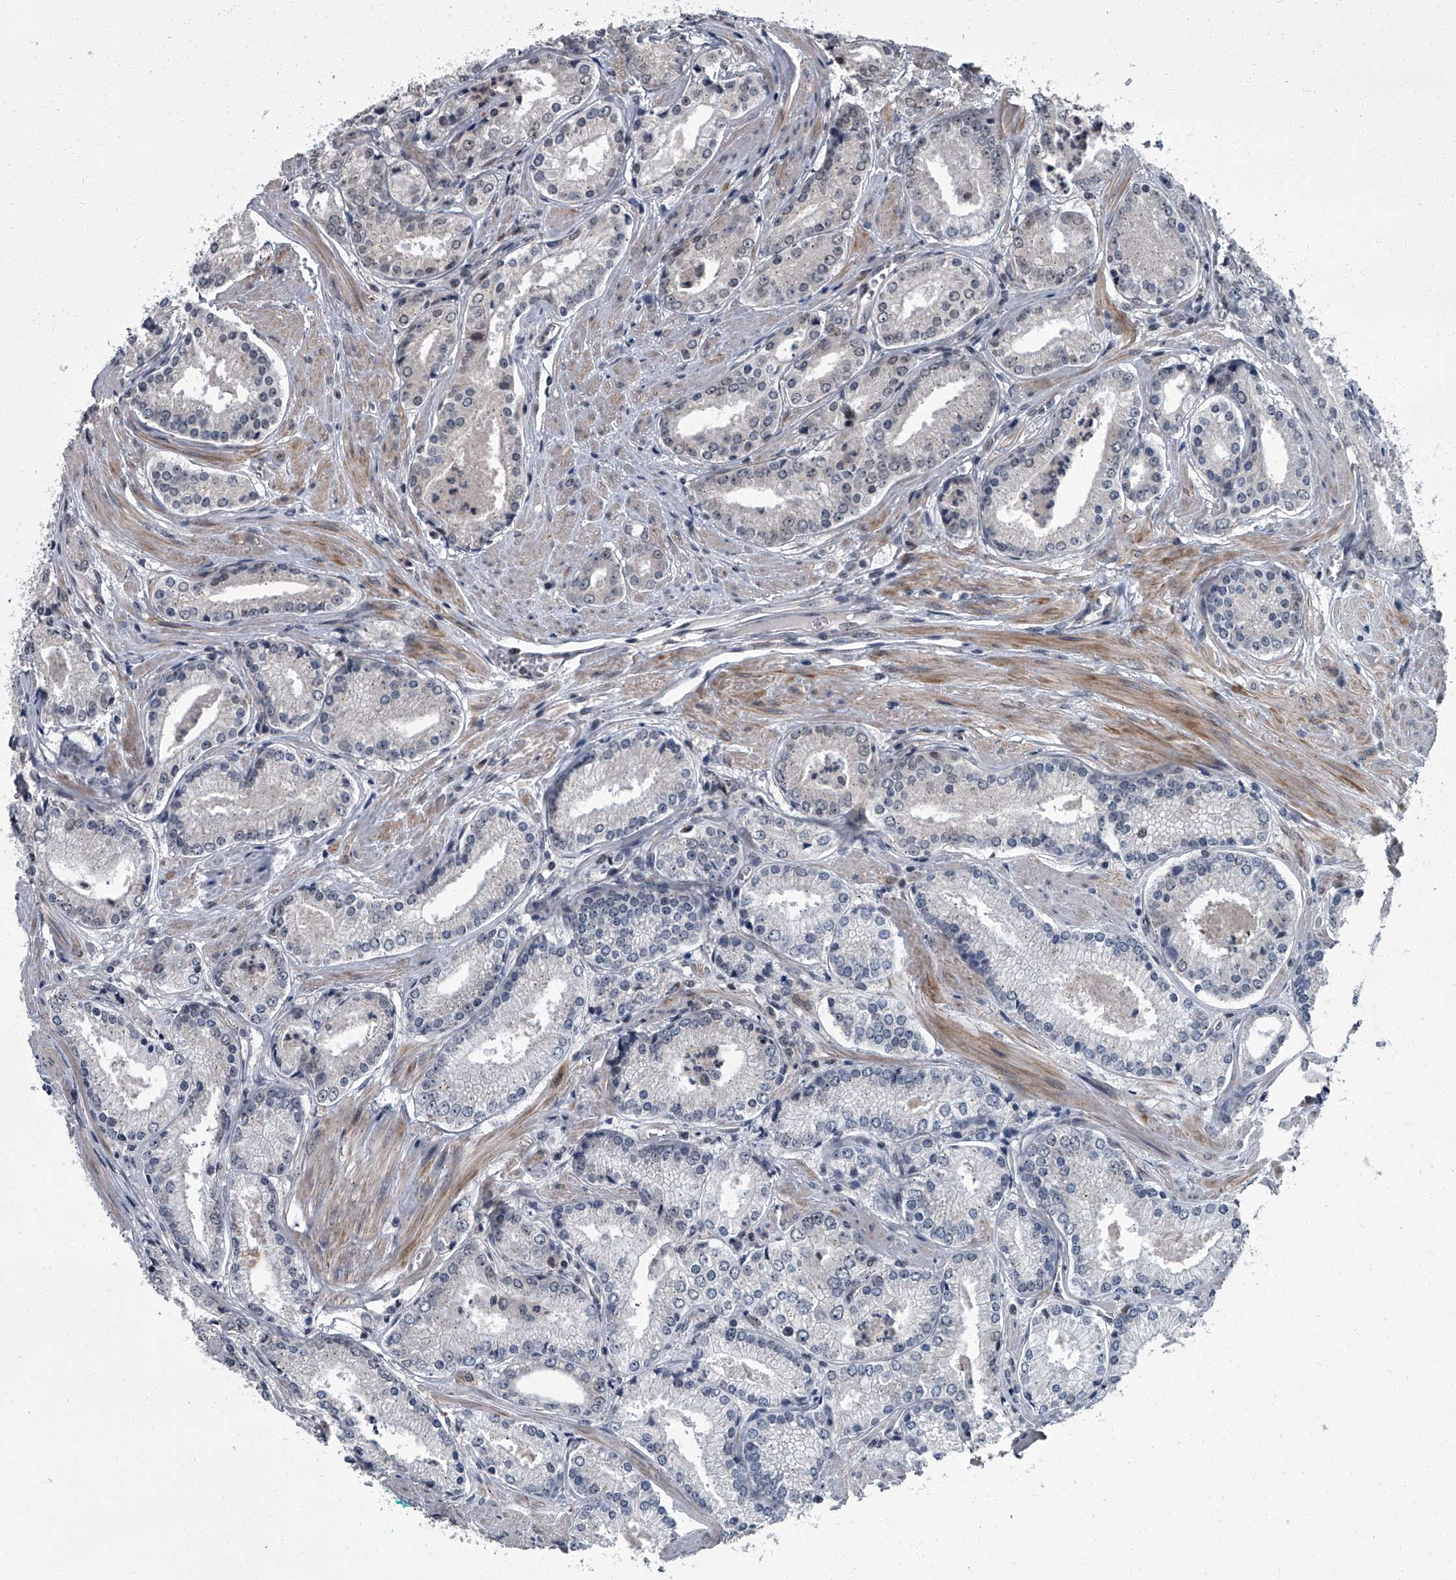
{"staining": {"intensity": "negative", "quantity": "none", "location": "none"}, "tissue": "prostate cancer", "cell_type": "Tumor cells", "image_type": "cancer", "snomed": [{"axis": "morphology", "description": "Adenocarcinoma, Low grade"}, {"axis": "topography", "description": "Prostate"}], "caption": "Tumor cells are negative for brown protein staining in prostate cancer.", "gene": "ZNF274", "patient": {"sex": "male", "age": 54}}